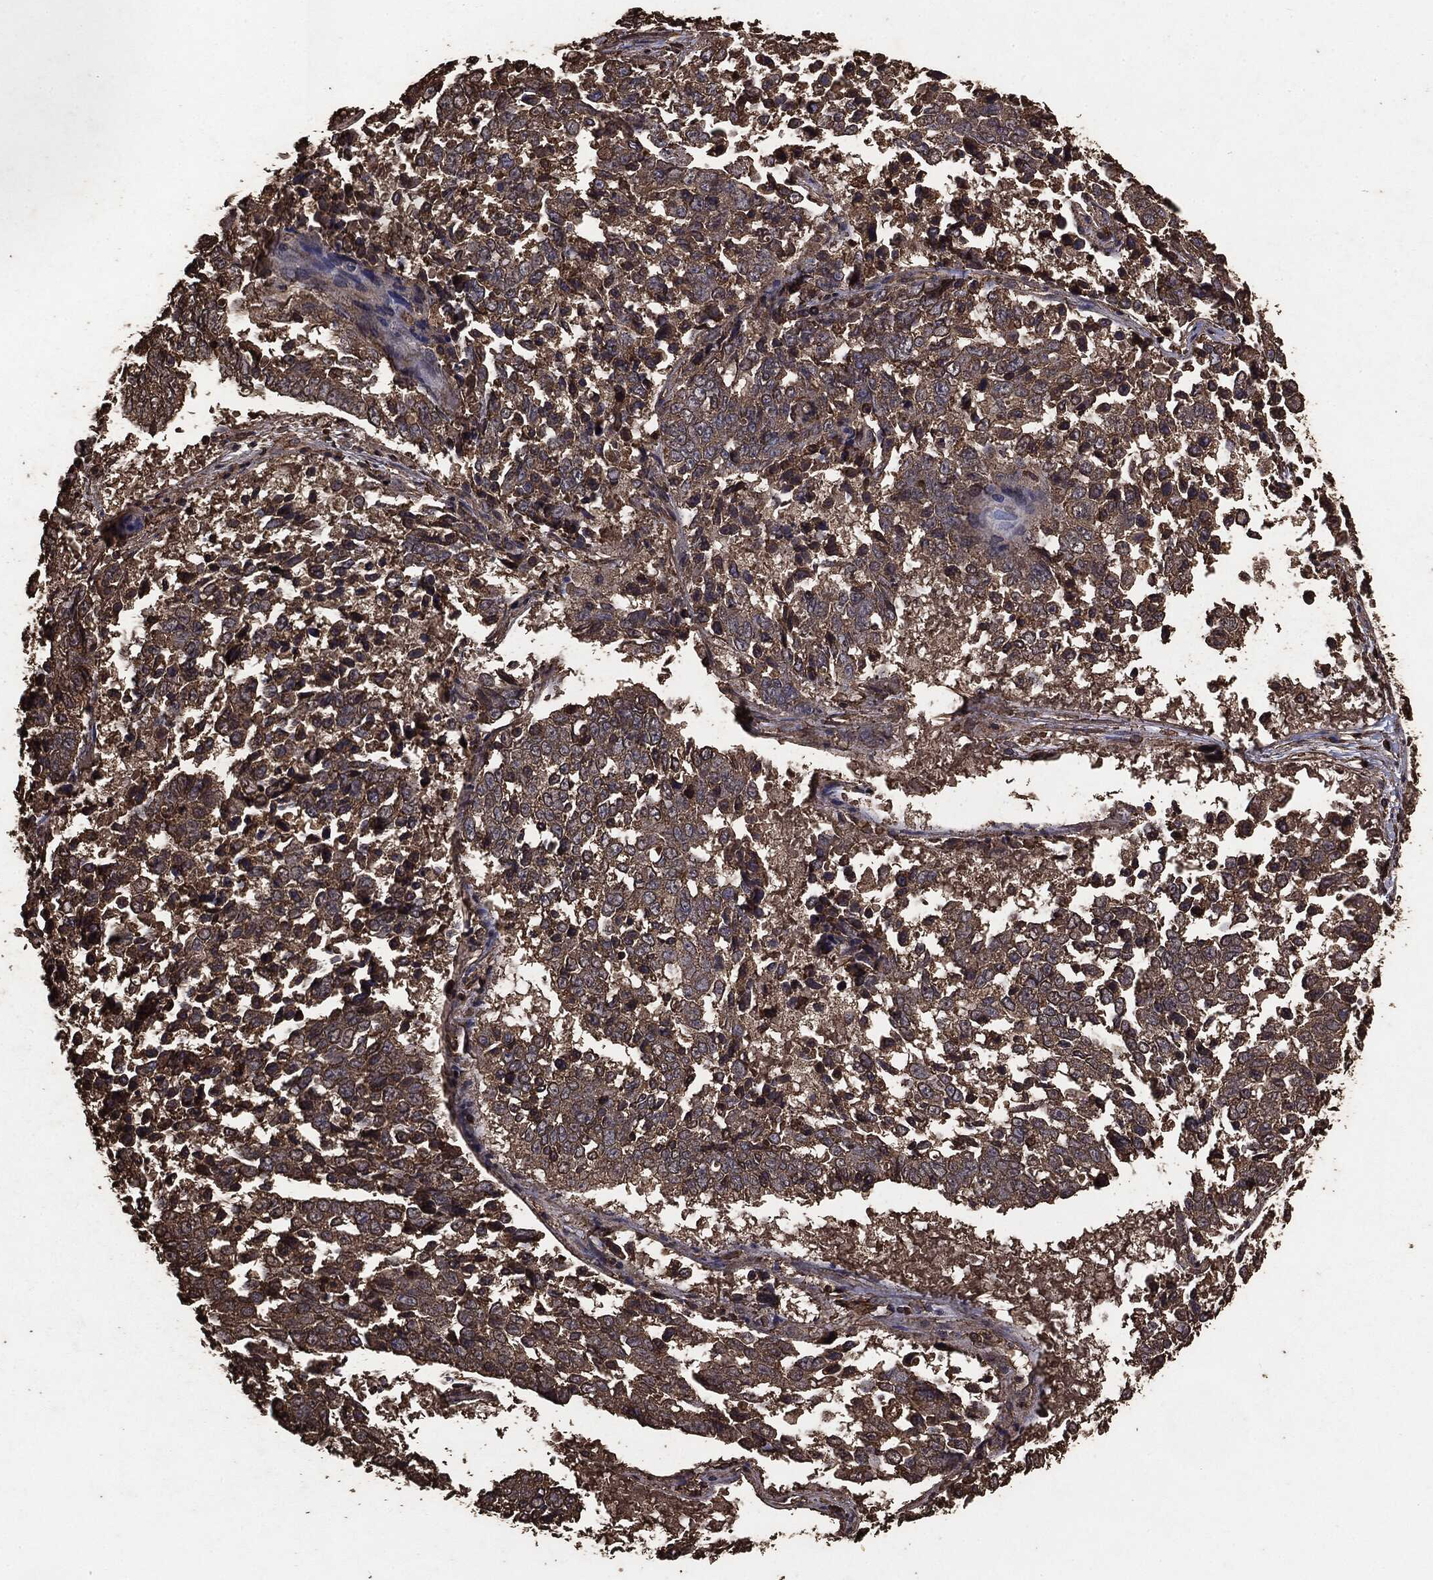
{"staining": {"intensity": "moderate", "quantity": ">75%", "location": "cytoplasmic/membranous"}, "tissue": "lung cancer", "cell_type": "Tumor cells", "image_type": "cancer", "snomed": [{"axis": "morphology", "description": "Squamous cell carcinoma, NOS"}, {"axis": "topography", "description": "Lung"}], "caption": "Immunohistochemical staining of human lung cancer (squamous cell carcinoma) demonstrates medium levels of moderate cytoplasmic/membranous protein positivity in about >75% of tumor cells. Ihc stains the protein in brown and the nuclei are stained blue.", "gene": "MTOR", "patient": {"sex": "male", "age": 82}}